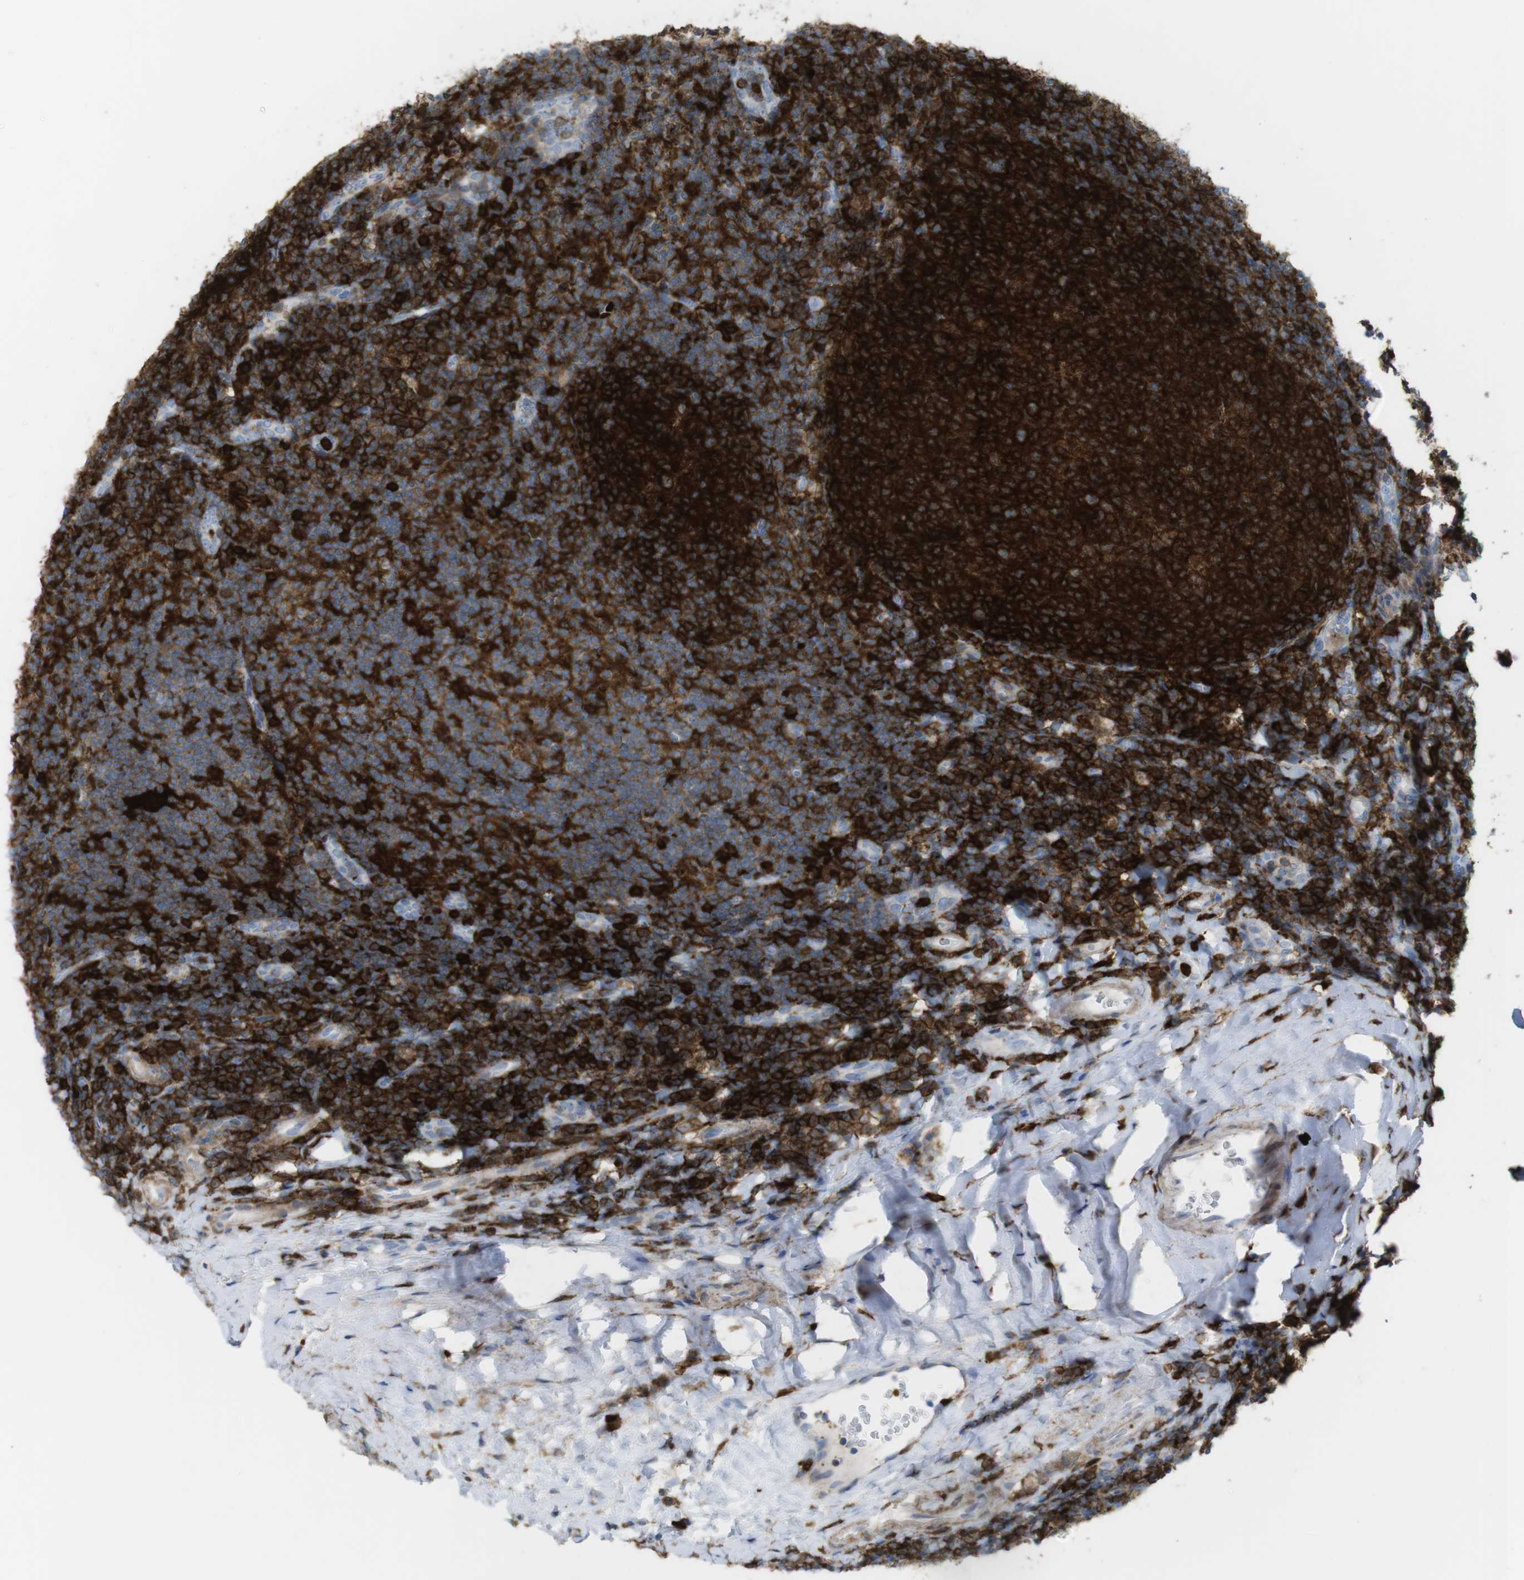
{"staining": {"intensity": "strong", "quantity": ">75%", "location": "cytoplasmic/membranous"}, "tissue": "tonsil", "cell_type": "Germinal center cells", "image_type": "normal", "snomed": [{"axis": "morphology", "description": "Normal tissue, NOS"}, {"axis": "topography", "description": "Tonsil"}], "caption": "High-magnification brightfield microscopy of benign tonsil stained with DAB (3,3'-diaminobenzidine) (brown) and counterstained with hematoxylin (blue). germinal center cells exhibit strong cytoplasmic/membranous expression is appreciated in about>75% of cells. The protein of interest is stained brown, and the nuclei are stained in blue (DAB IHC with brightfield microscopy, high magnification).", "gene": "PRKCD", "patient": {"sex": "male", "age": 37}}